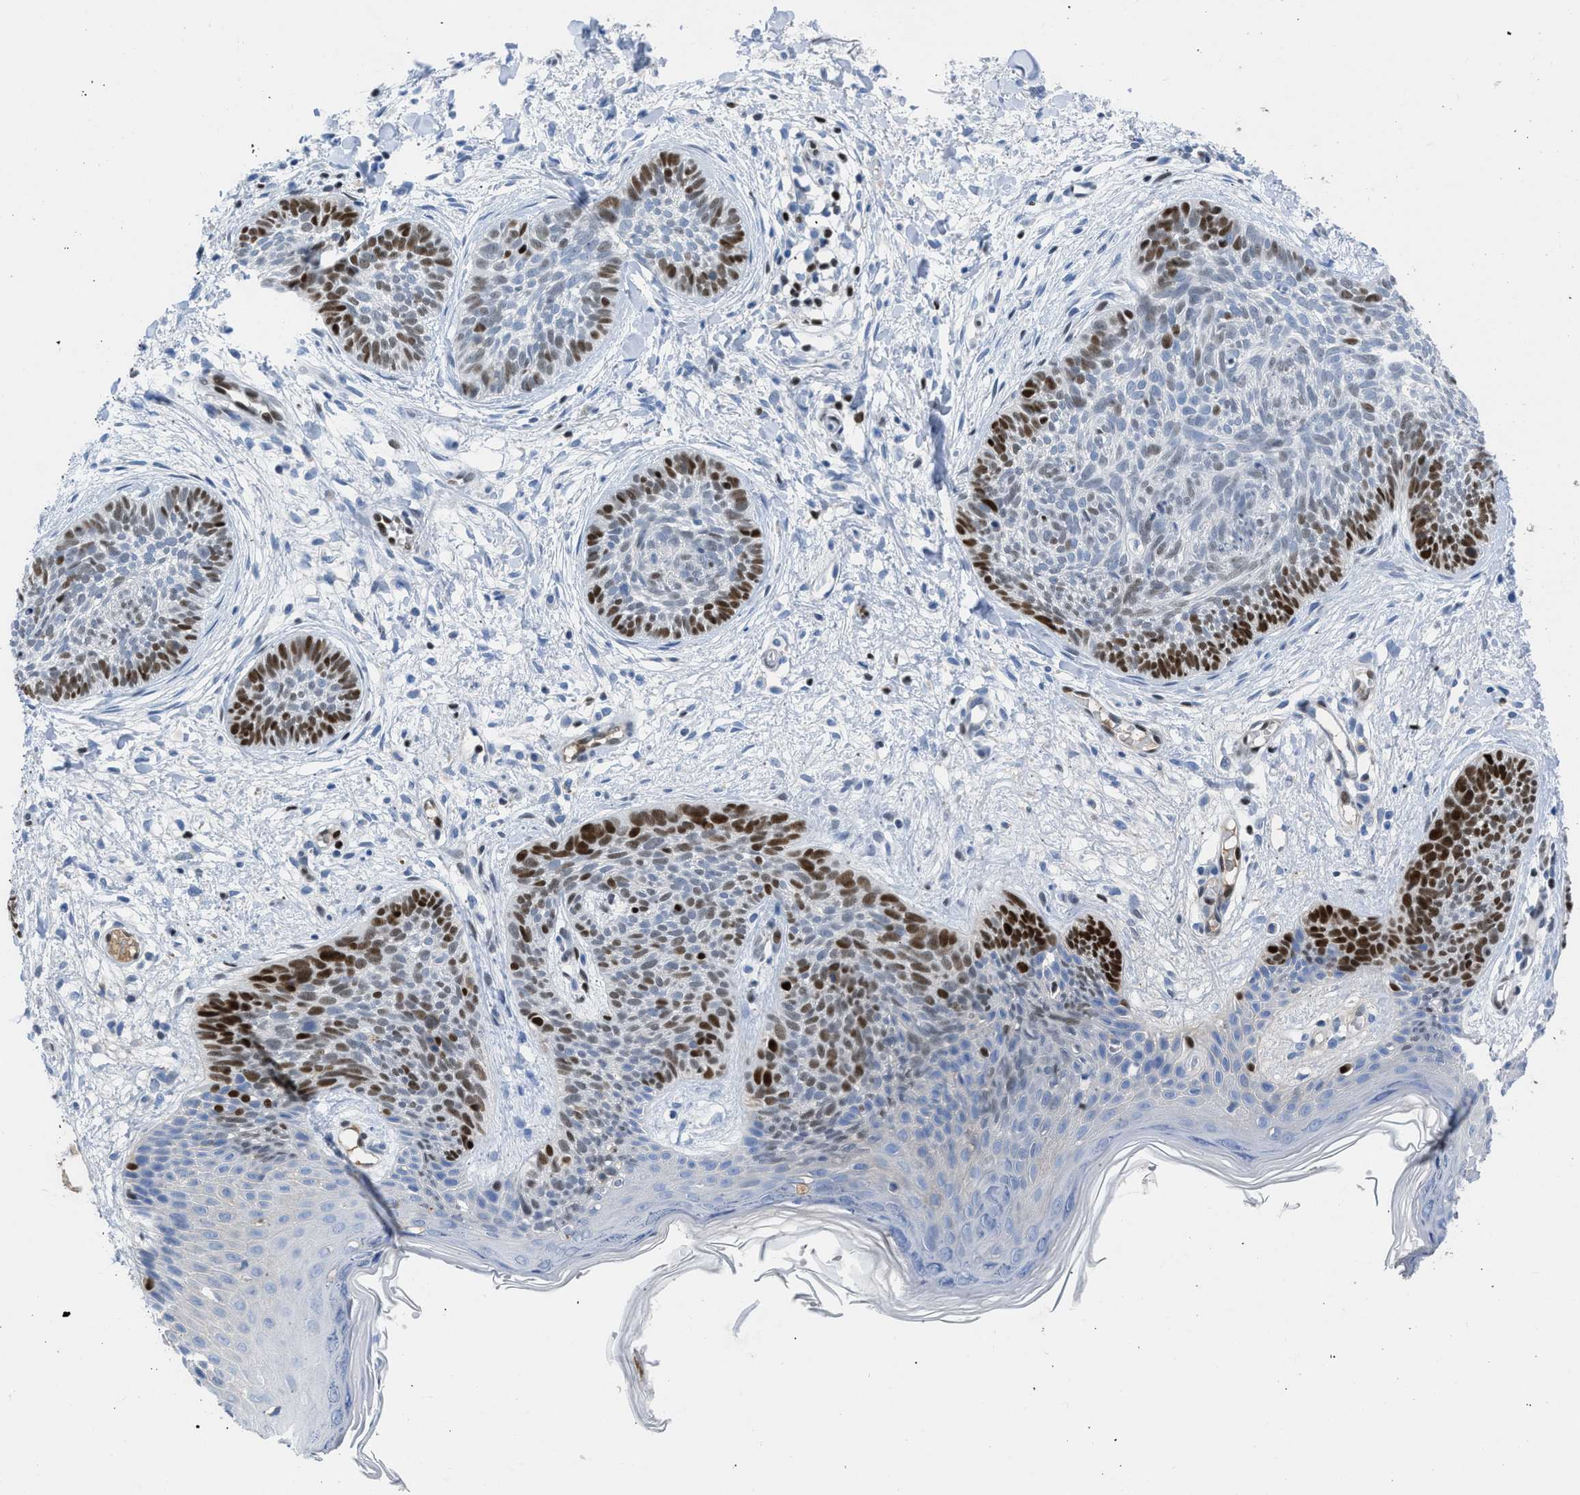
{"staining": {"intensity": "moderate", "quantity": "25%-75%", "location": "nuclear"}, "tissue": "skin cancer", "cell_type": "Tumor cells", "image_type": "cancer", "snomed": [{"axis": "morphology", "description": "Basal cell carcinoma"}, {"axis": "topography", "description": "Skin"}], "caption": "High-power microscopy captured an immunohistochemistry (IHC) micrograph of skin basal cell carcinoma, revealing moderate nuclear staining in approximately 25%-75% of tumor cells.", "gene": "LEF1", "patient": {"sex": "female", "age": 59}}